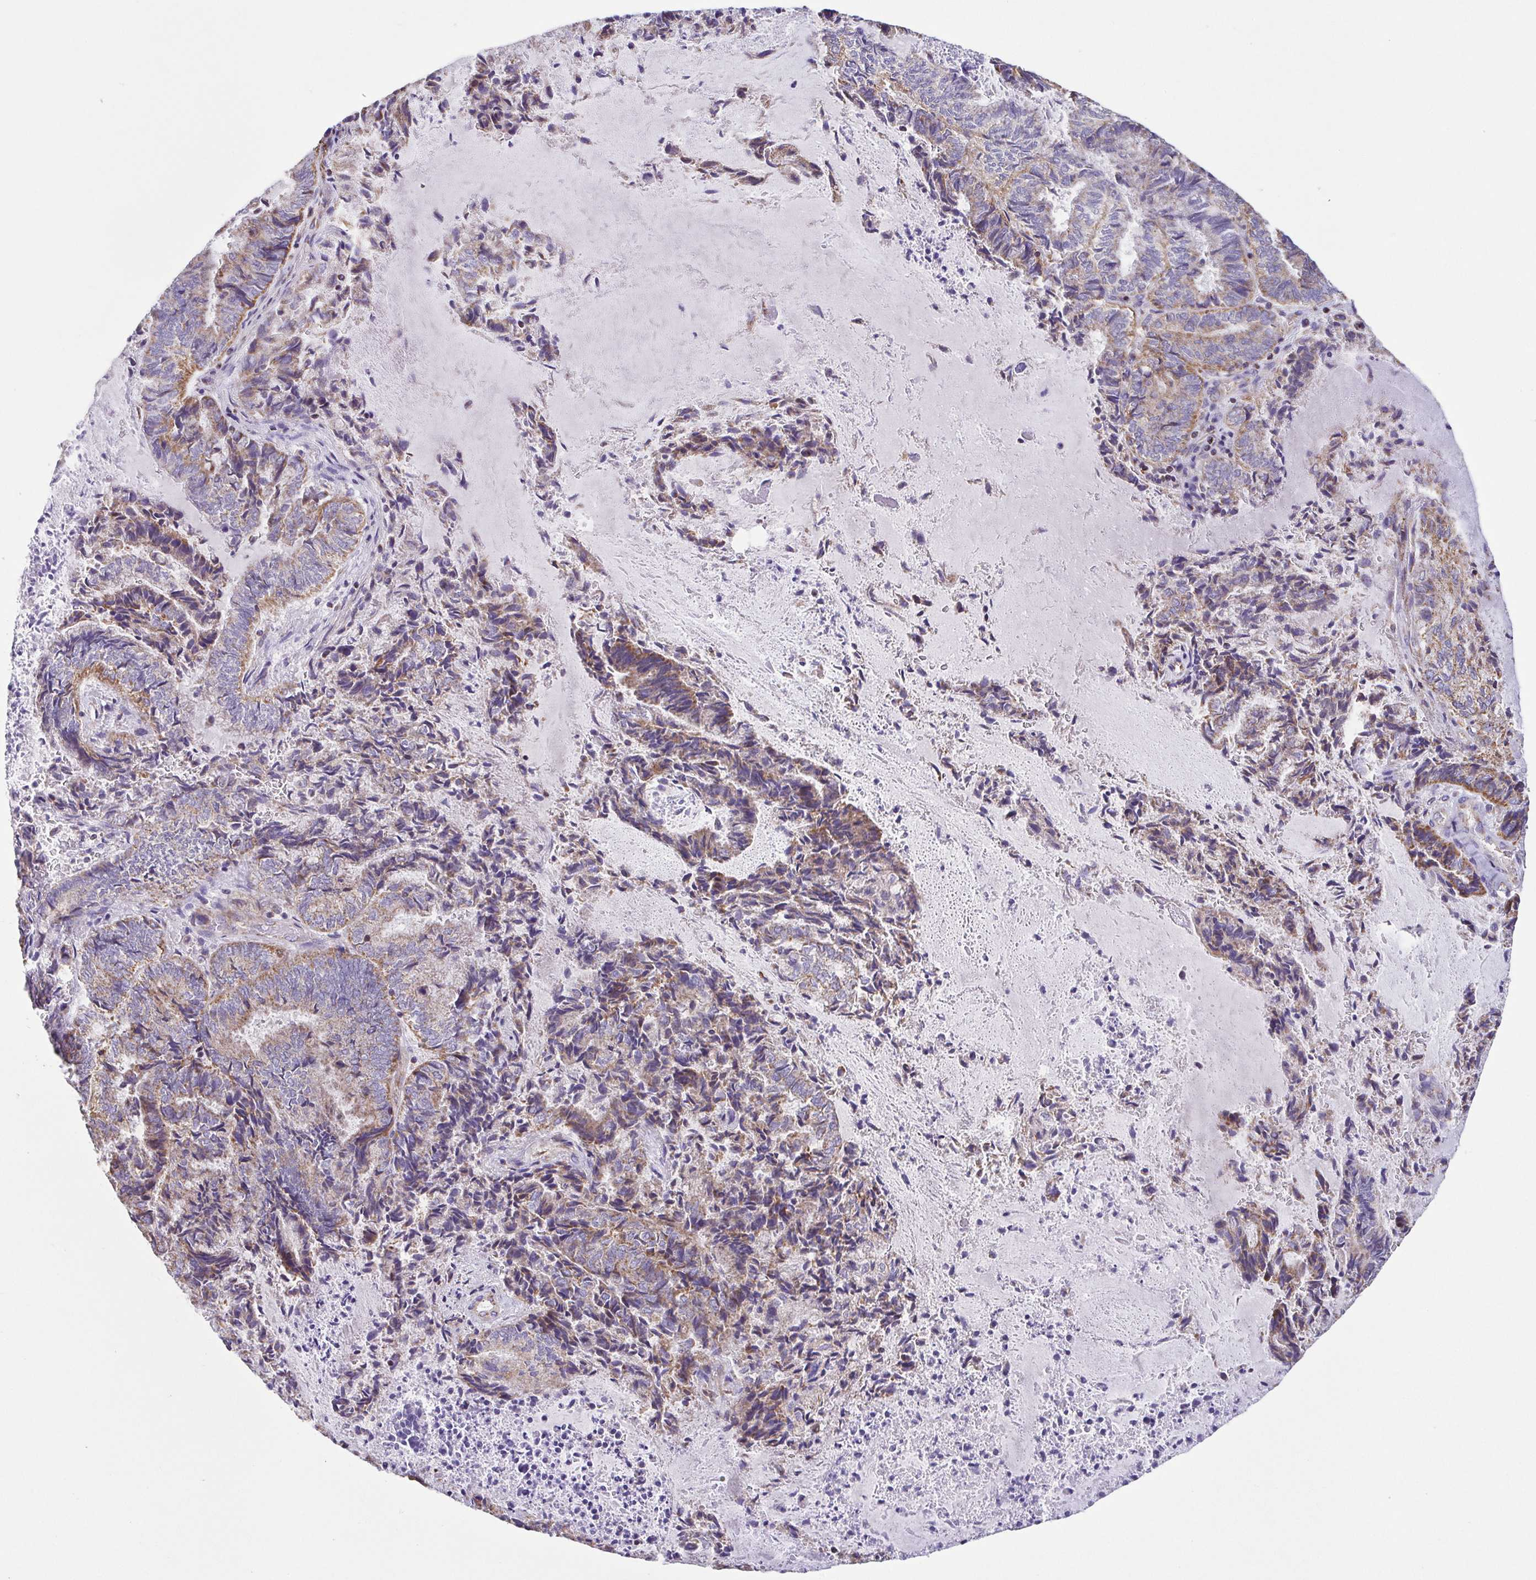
{"staining": {"intensity": "weak", "quantity": ">75%", "location": "cytoplasmic/membranous"}, "tissue": "endometrial cancer", "cell_type": "Tumor cells", "image_type": "cancer", "snomed": [{"axis": "morphology", "description": "Adenocarcinoma, NOS"}, {"axis": "topography", "description": "Endometrium"}], "caption": "Weak cytoplasmic/membranous positivity is seen in approximately >75% of tumor cells in endometrial adenocarcinoma.", "gene": "GINM1", "patient": {"sex": "female", "age": 80}}